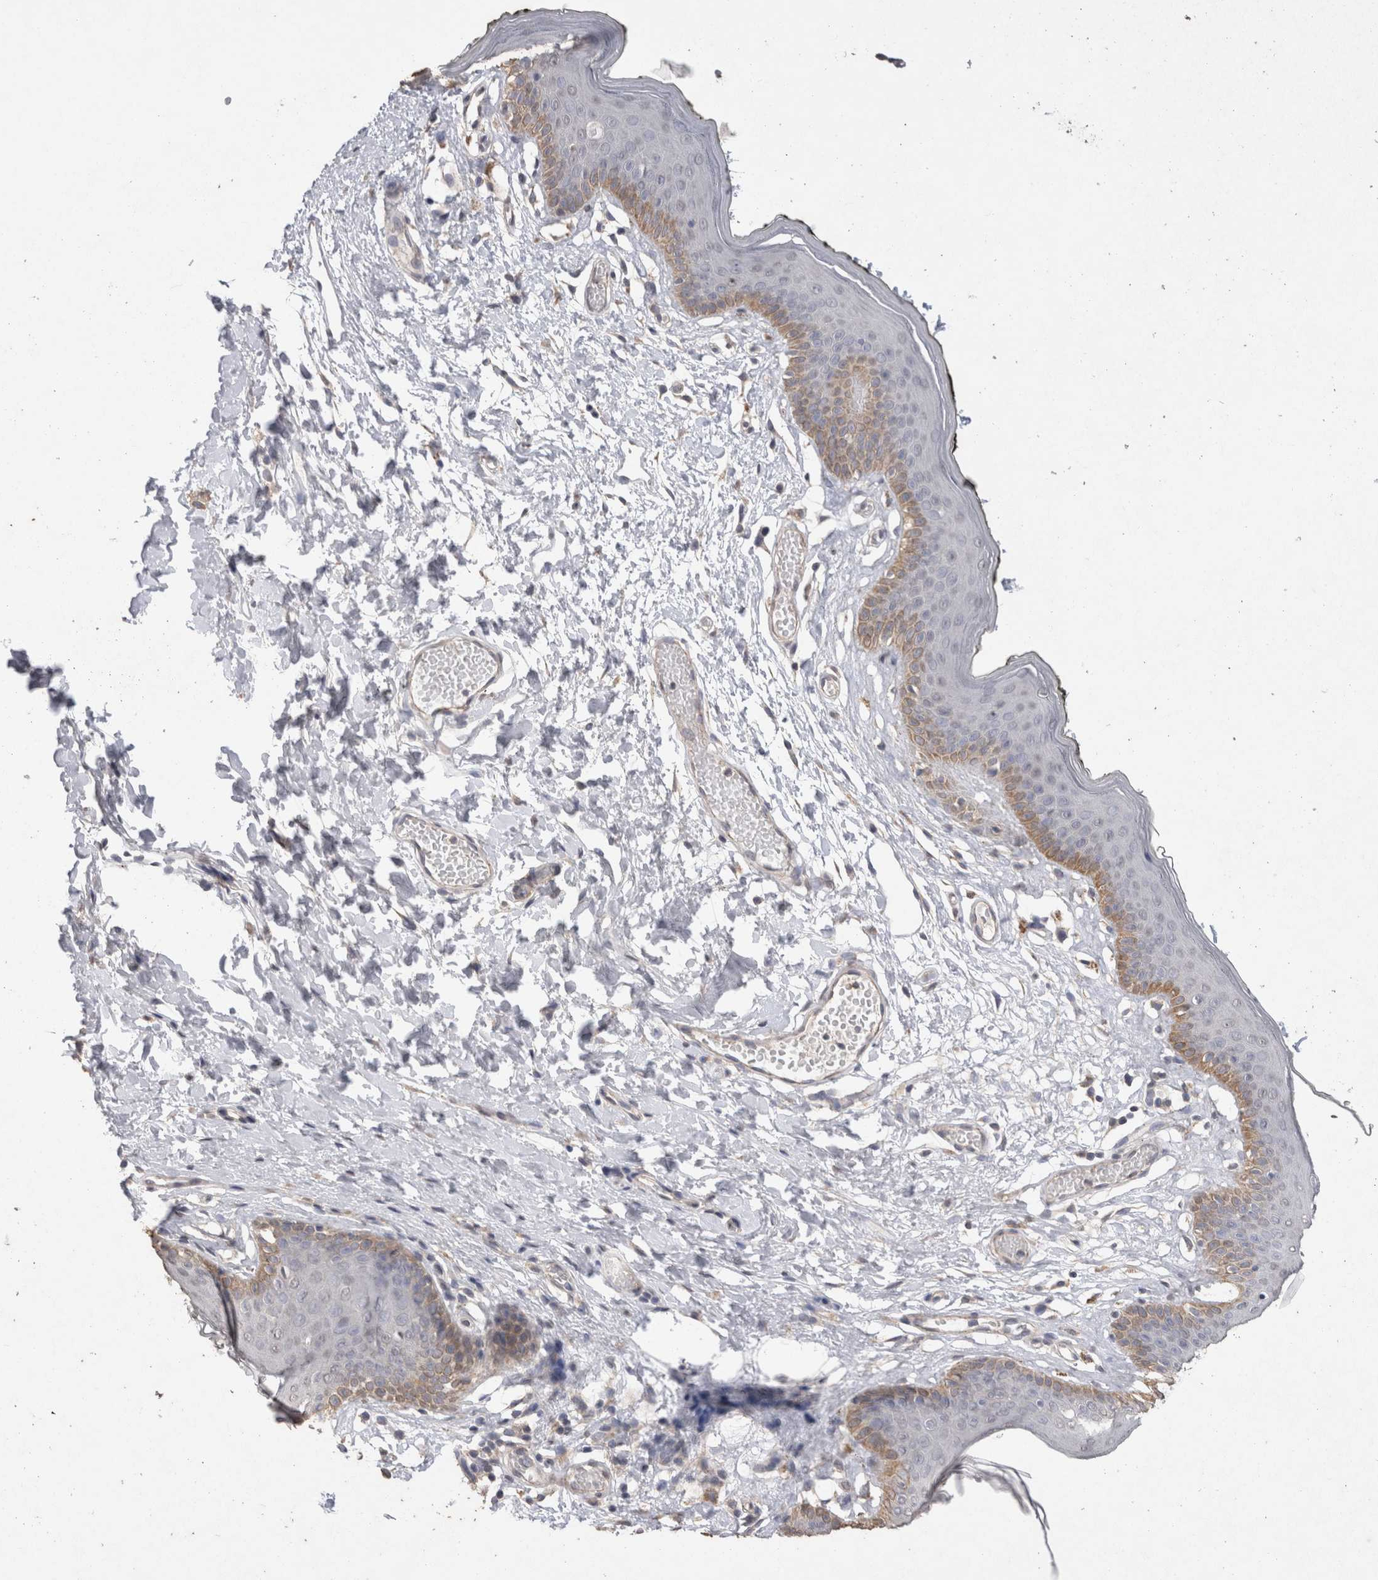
{"staining": {"intensity": "moderate", "quantity": "<25%", "location": "cytoplasmic/membranous"}, "tissue": "skin", "cell_type": "Epidermal cells", "image_type": "normal", "snomed": [{"axis": "morphology", "description": "Normal tissue, NOS"}, {"axis": "morphology", "description": "Inflammation, NOS"}, {"axis": "topography", "description": "Vulva"}], "caption": "IHC image of normal skin stained for a protein (brown), which shows low levels of moderate cytoplasmic/membranous staining in approximately <25% of epidermal cells.", "gene": "CDH6", "patient": {"sex": "female", "age": 84}}